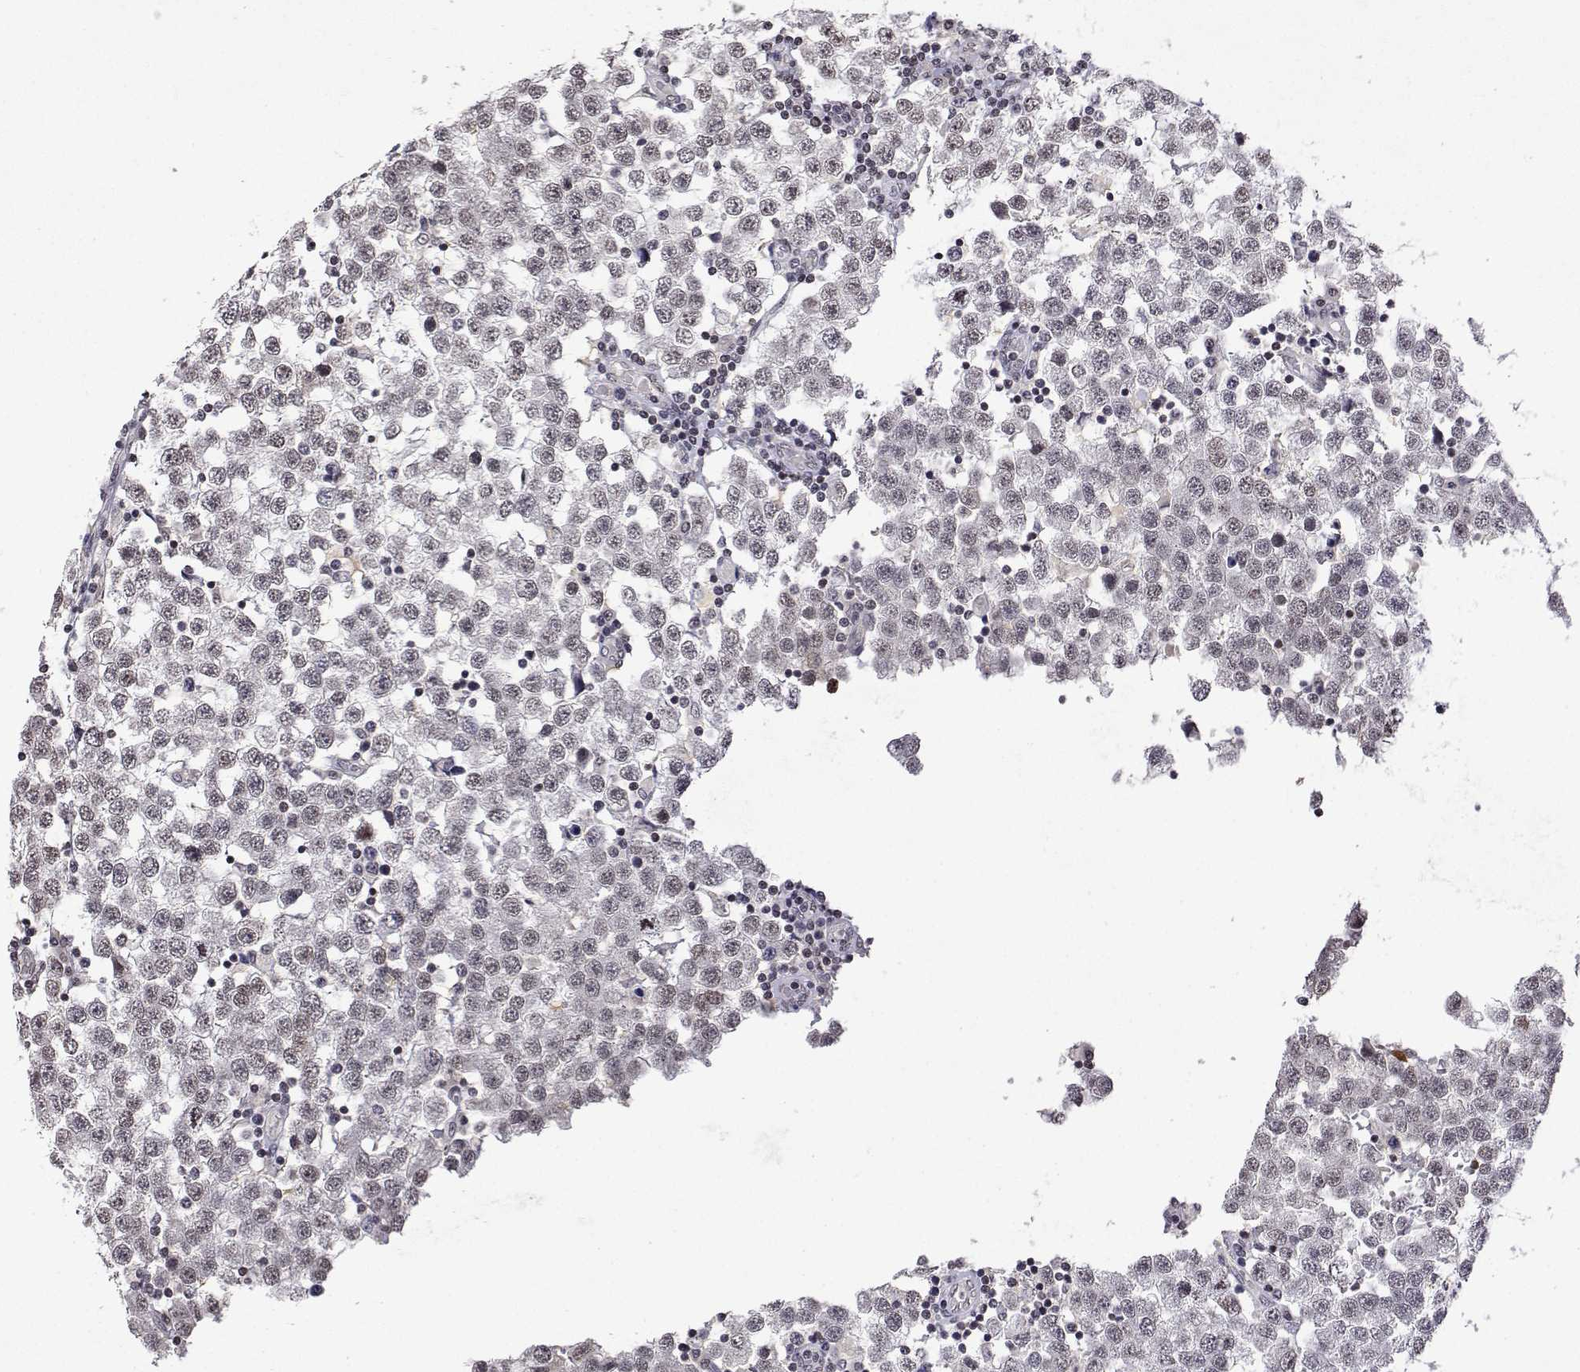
{"staining": {"intensity": "weak", "quantity": ">75%", "location": "nuclear"}, "tissue": "testis cancer", "cell_type": "Tumor cells", "image_type": "cancer", "snomed": [{"axis": "morphology", "description": "Seminoma, NOS"}, {"axis": "topography", "description": "Testis"}], "caption": "Immunohistochemical staining of seminoma (testis) shows low levels of weak nuclear protein positivity in about >75% of tumor cells. (IHC, brightfield microscopy, high magnification).", "gene": "XPC", "patient": {"sex": "male", "age": 34}}